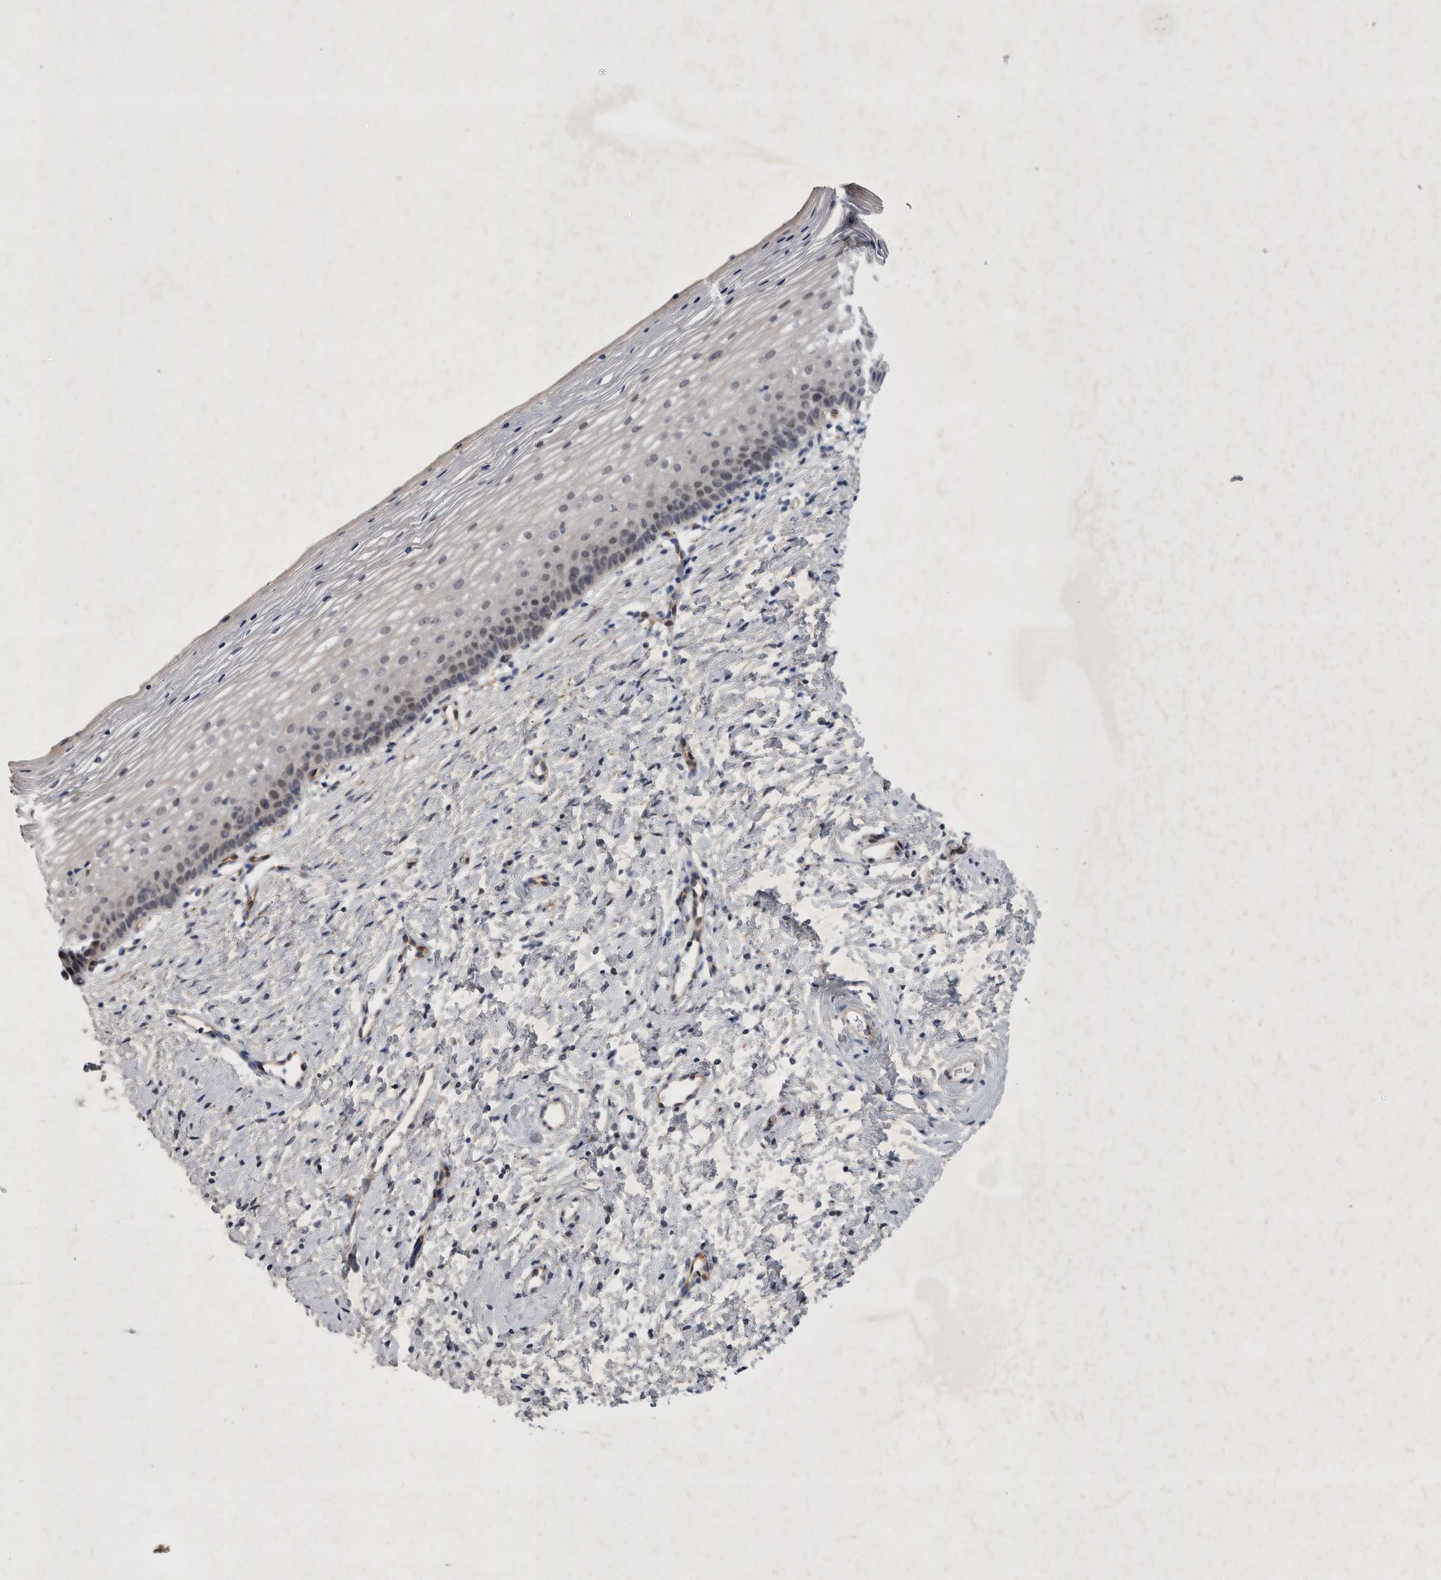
{"staining": {"intensity": "negative", "quantity": "none", "location": "none"}, "tissue": "cervix", "cell_type": "Glandular cells", "image_type": "normal", "snomed": [{"axis": "morphology", "description": "Normal tissue, NOS"}, {"axis": "topography", "description": "Cervix"}], "caption": "Glandular cells show no significant protein expression in benign cervix. (Stains: DAB (3,3'-diaminobenzidine) immunohistochemistry (IHC) with hematoxylin counter stain, Microscopy: brightfield microscopy at high magnification).", "gene": "PARP11", "patient": {"sex": "female", "age": 72}}